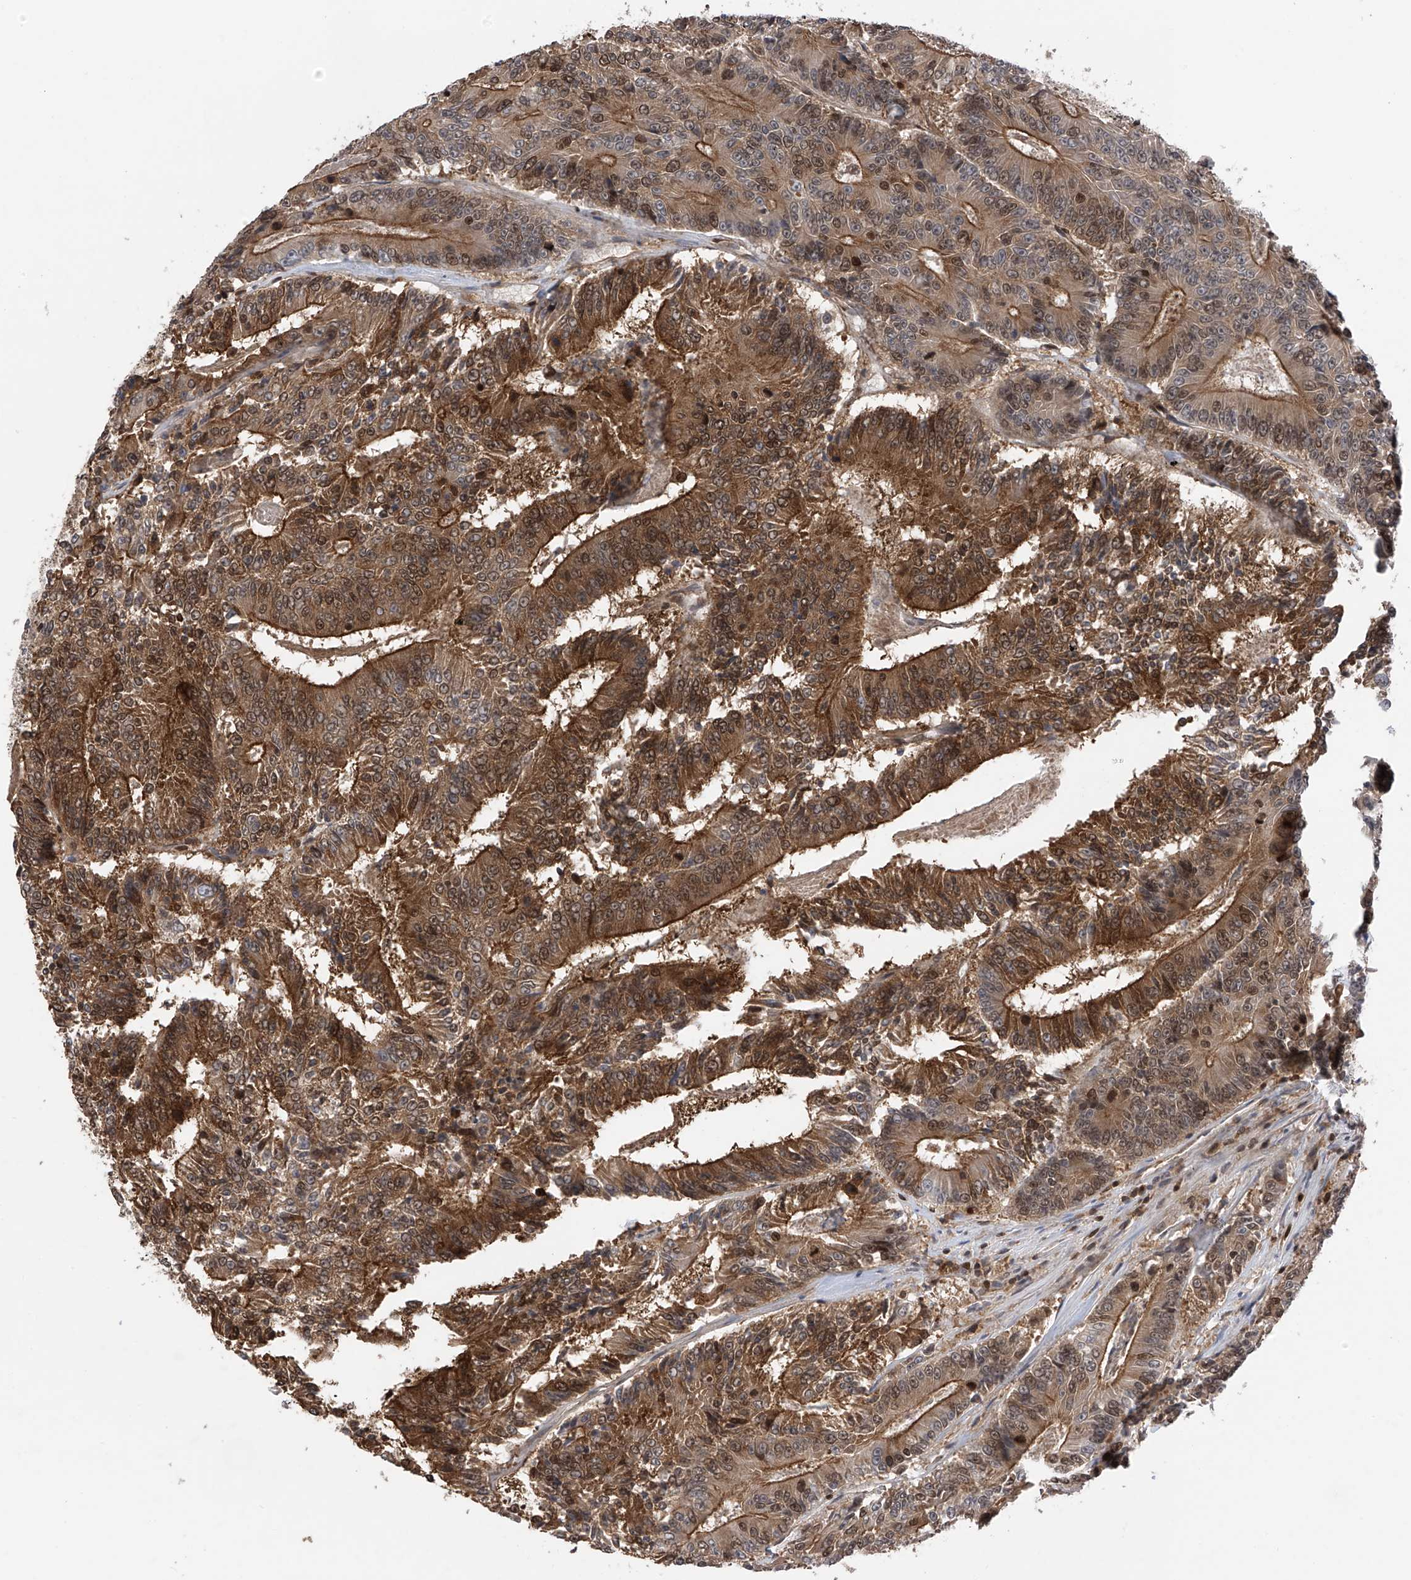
{"staining": {"intensity": "strong", "quantity": "25%-75%", "location": "cytoplasmic/membranous,nuclear"}, "tissue": "colorectal cancer", "cell_type": "Tumor cells", "image_type": "cancer", "snomed": [{"axis": "morphology", "description": "Adenocarcinoma, NOS"}, {"axis": "topography", "description": "Colon"}], "caption": "The immunohistochemical stain shows strong cytoplasmic/membranous and nuclear expression in tumor cells of adenocarcinoma (colorectal) tissue. (brown staining indicates protein expression, while blue staining denotes nuclei).", "gene": "DNAJC9", "patient": {"sex": "male", "age": 83}}